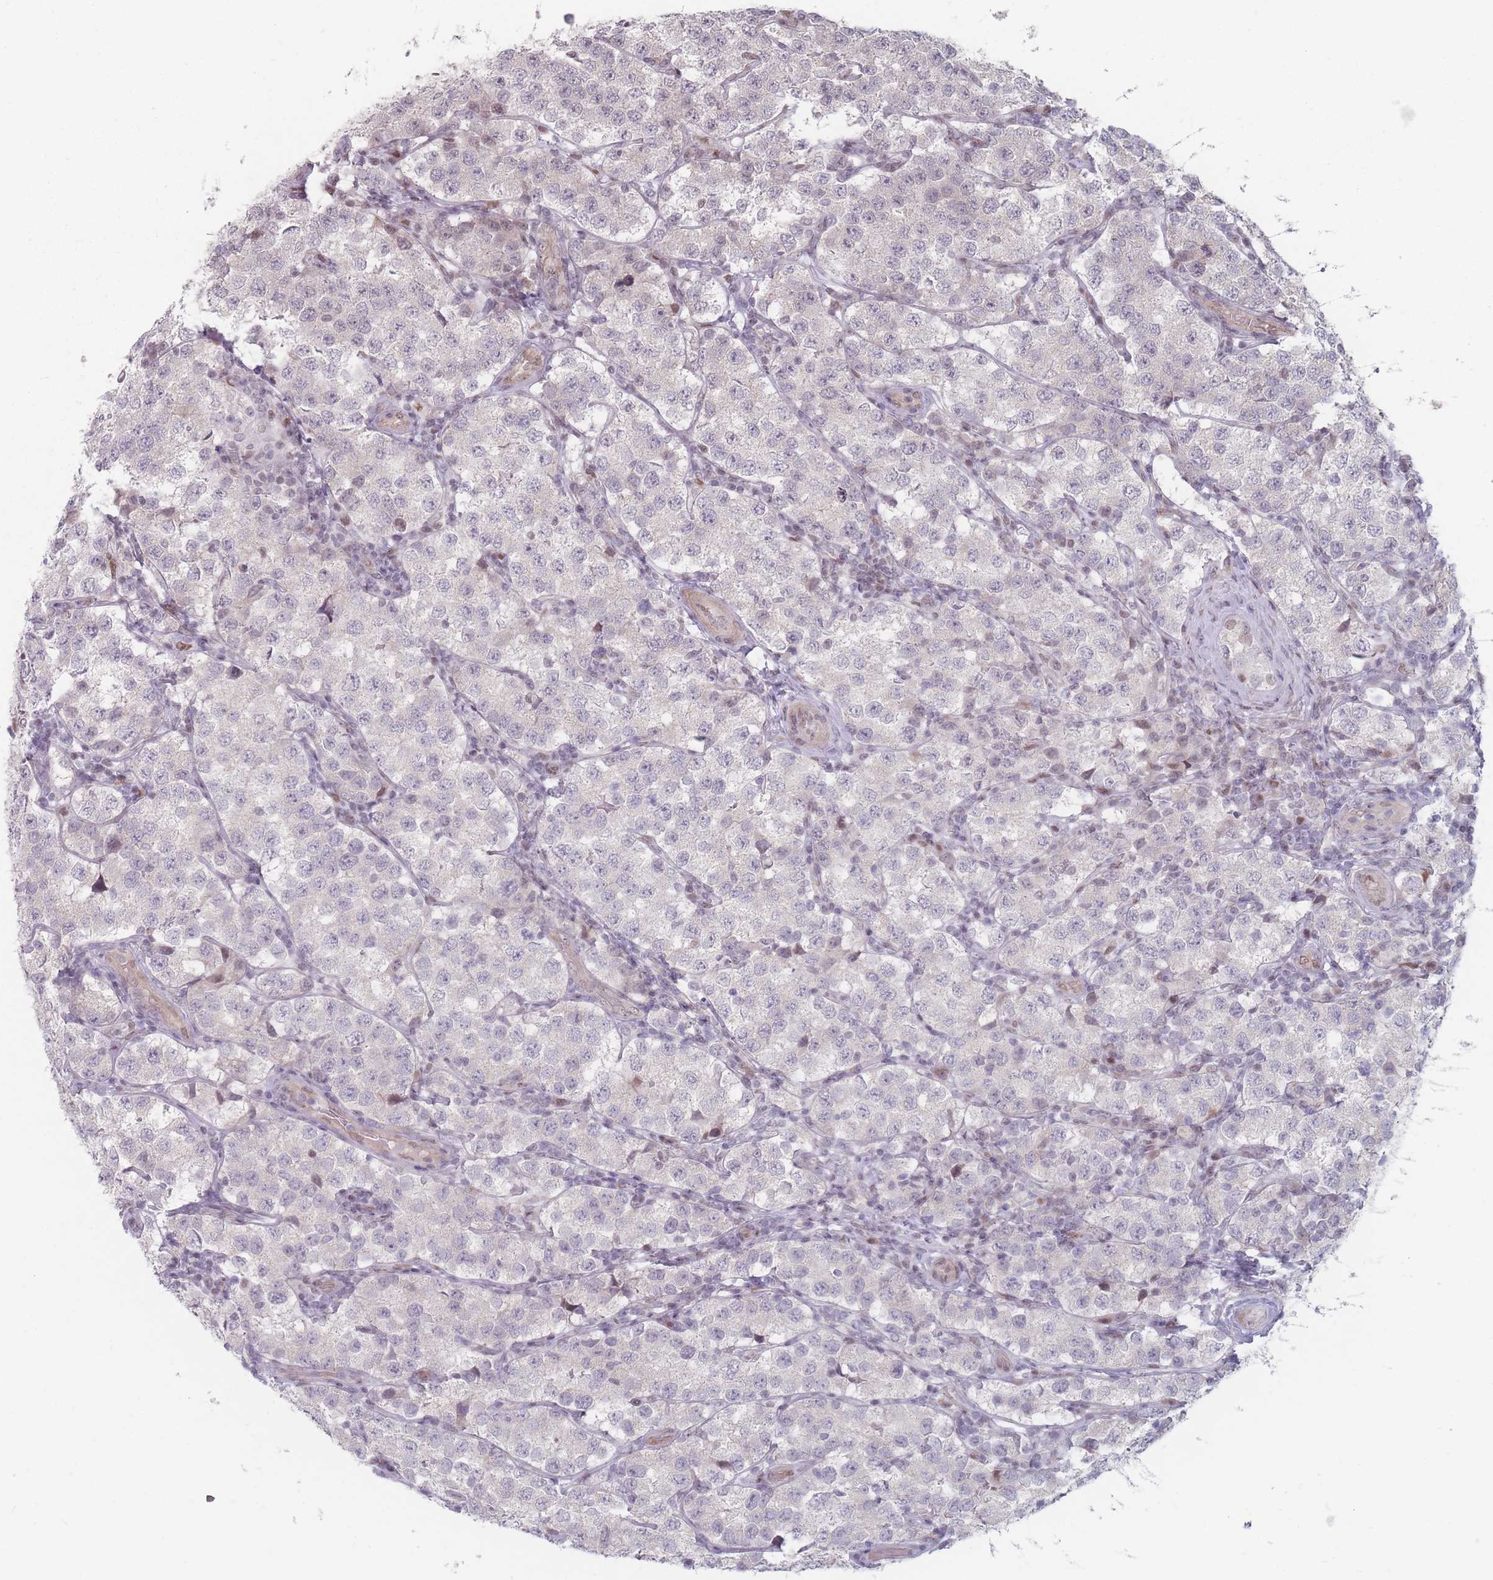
{"staining": {"intensity": "negative", "quantity": "none", "location": "none"}, "tissue": "testis cancer", "cell_type": "Tumor cells", "image_type": "cancer", "snomed": [{"axis": "morphology", "description": "Seminoma, NOS"}, {"axis": "topography", "description": "Testis"}], "caption": "Immunohistochemistry of human testis cancer demonstrates no staining in tumor cells. (Brightfield microscopy of DAB immunohistochemistry (IHC) at high magnification).", "gene": "SH3BGRL2", "patient": {"sex": "male", "age": 34}}